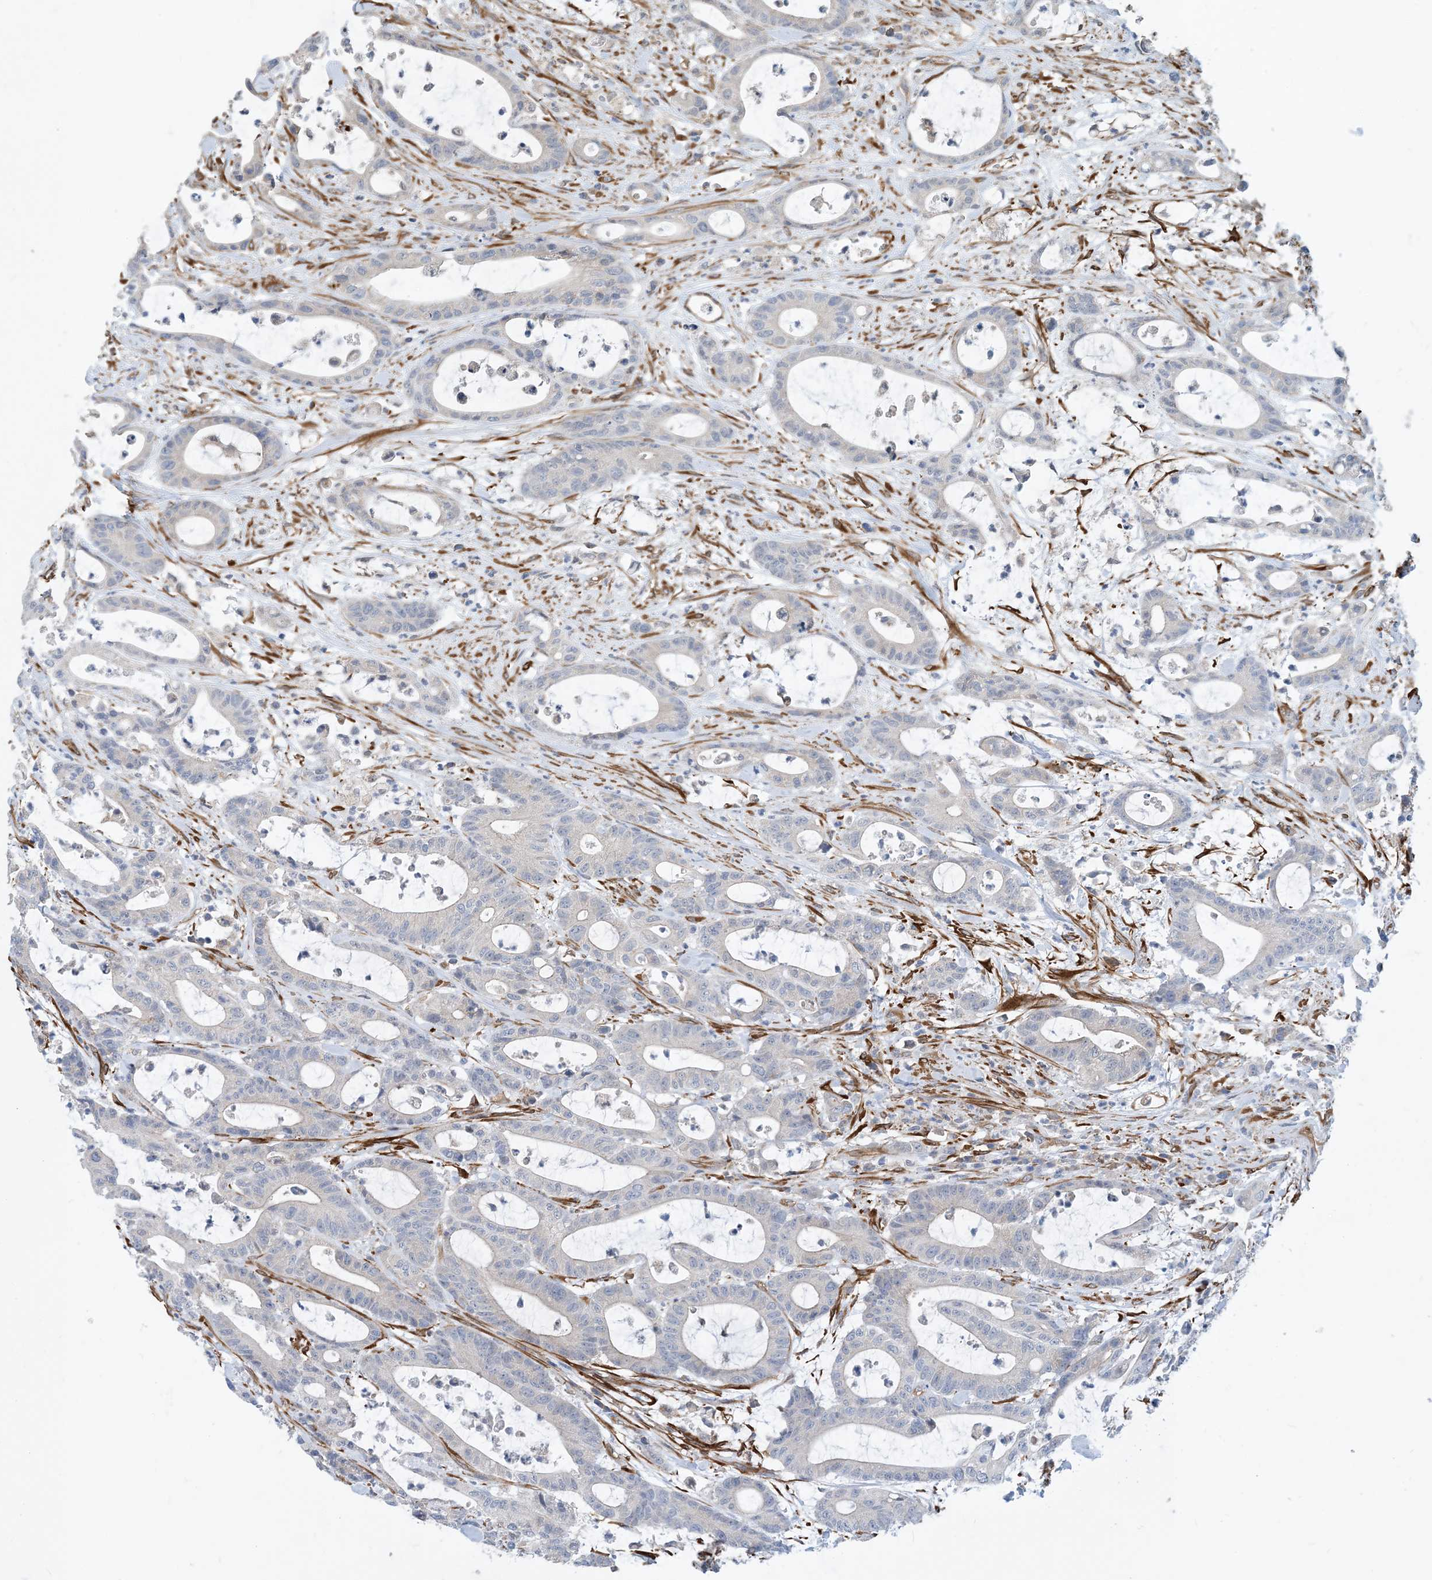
{"staining": {"intensity": "negative", "quantity": "none", "location": "none"}, "tissue": "colorectal cancer", "cell_type": "Tumor cells", "image_type": "cancer", "snomed": [{"axis": "morphology", "description": "Adenocarcinoma, NOS"}, {"axis": "topography", "description": "Colon"}], "caption": "Human colorectal adenocarcinoma stained for a protein using immunohistochemistry demonstrates no staining in tumor cells.", "gene": "EIF2A", "patient": {"sex": "female", "age": 84}}